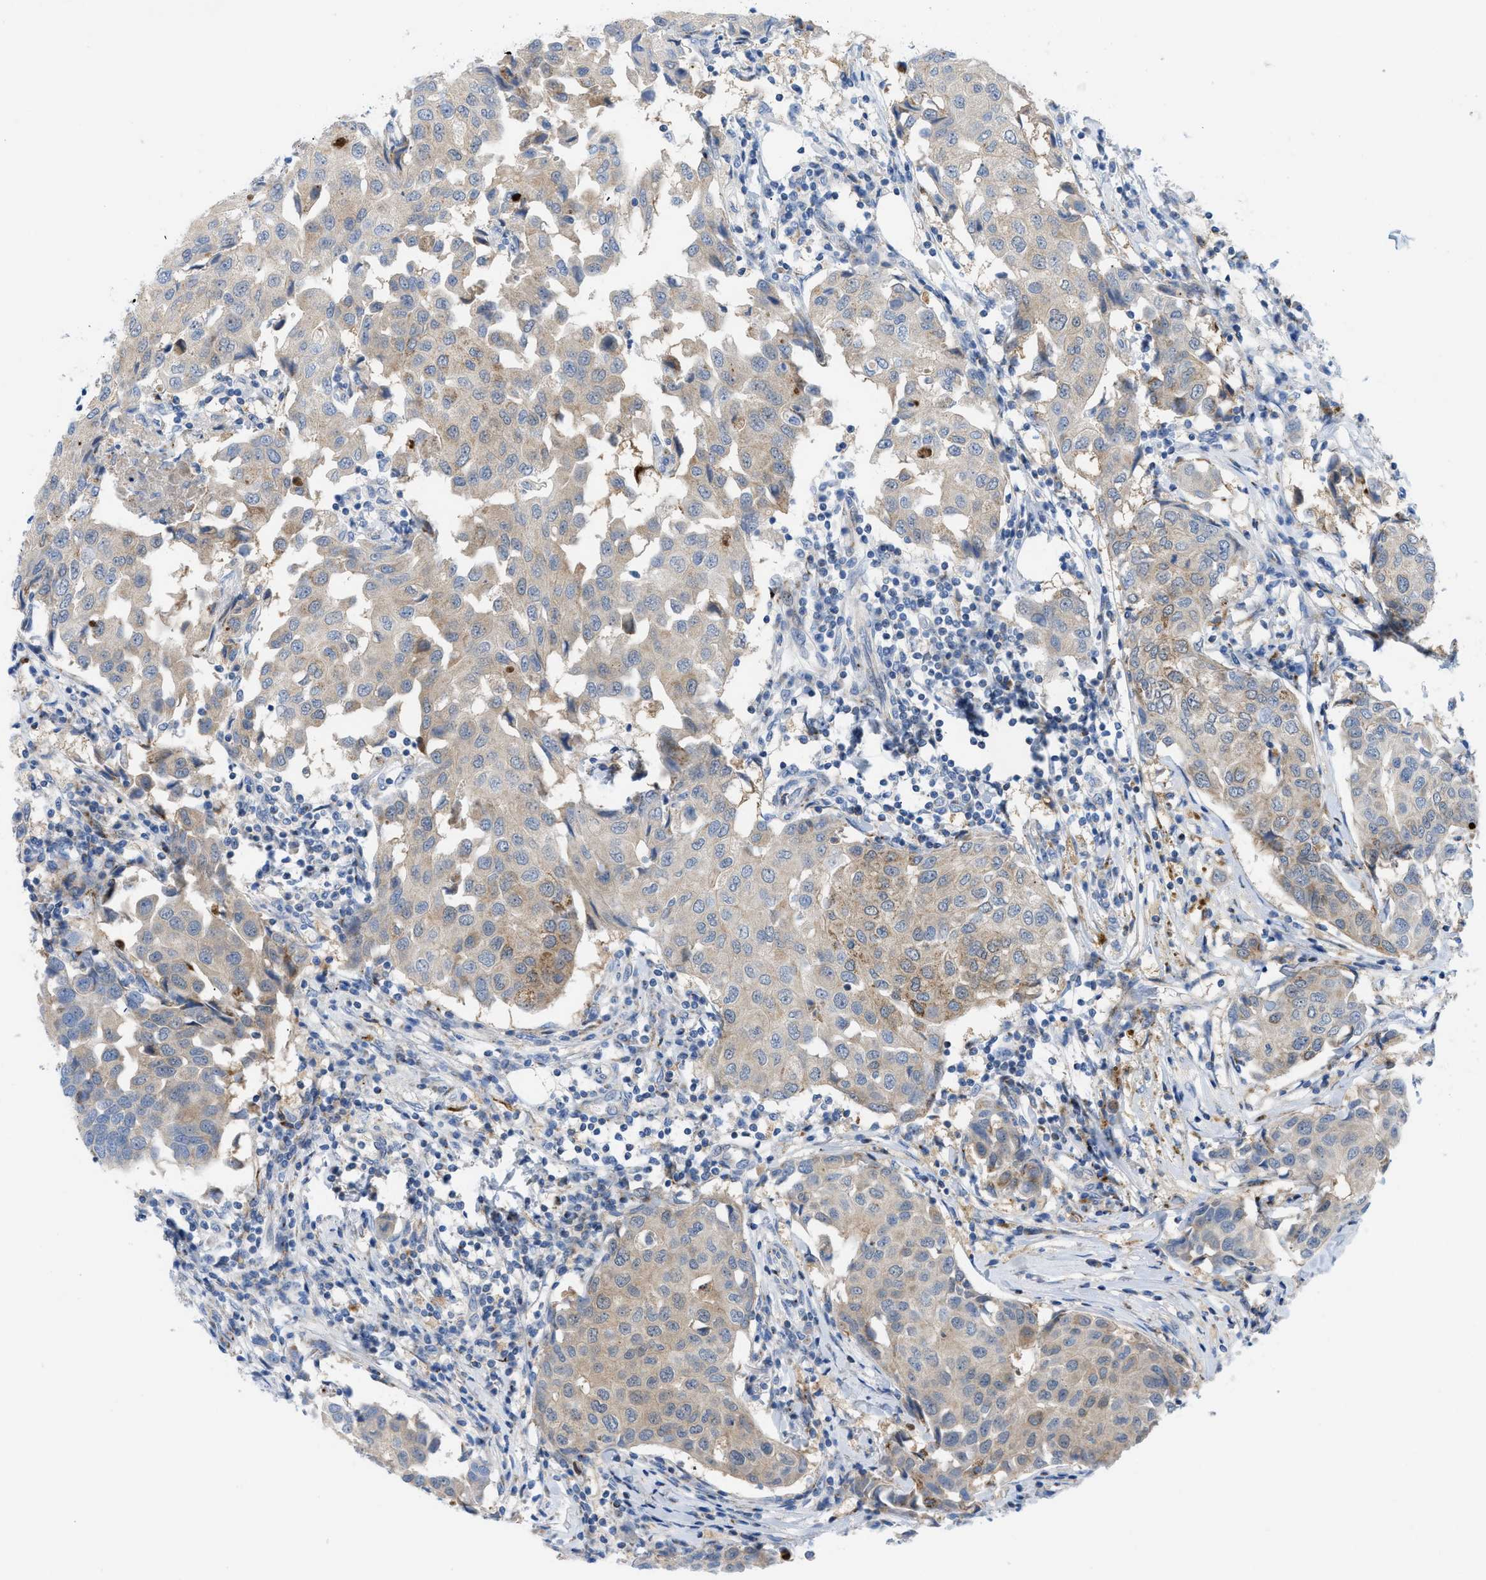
{"staining": {"intensity": "weak", "quantity": "25%-75%", "location": "cytoplasmic/membranous"}, "tissue": "breast cancer", "cell_type": "Tumor cells", "image_type": "cancer", "snomed": [{"axis": "morphology", "description": "Duct carcinoma"}, {"axis": "topography", "description": "Breast"}], "caption": "Approximately 25%-75% of tumor cells in human infiltrating ductal carcinoma (breast) display weak cytoplasmic/membranous protein positivity as visualized by brown immunohistochemical staining.", "gene": "RBBP9", "patient": {"sex": "female", "age": 80}}